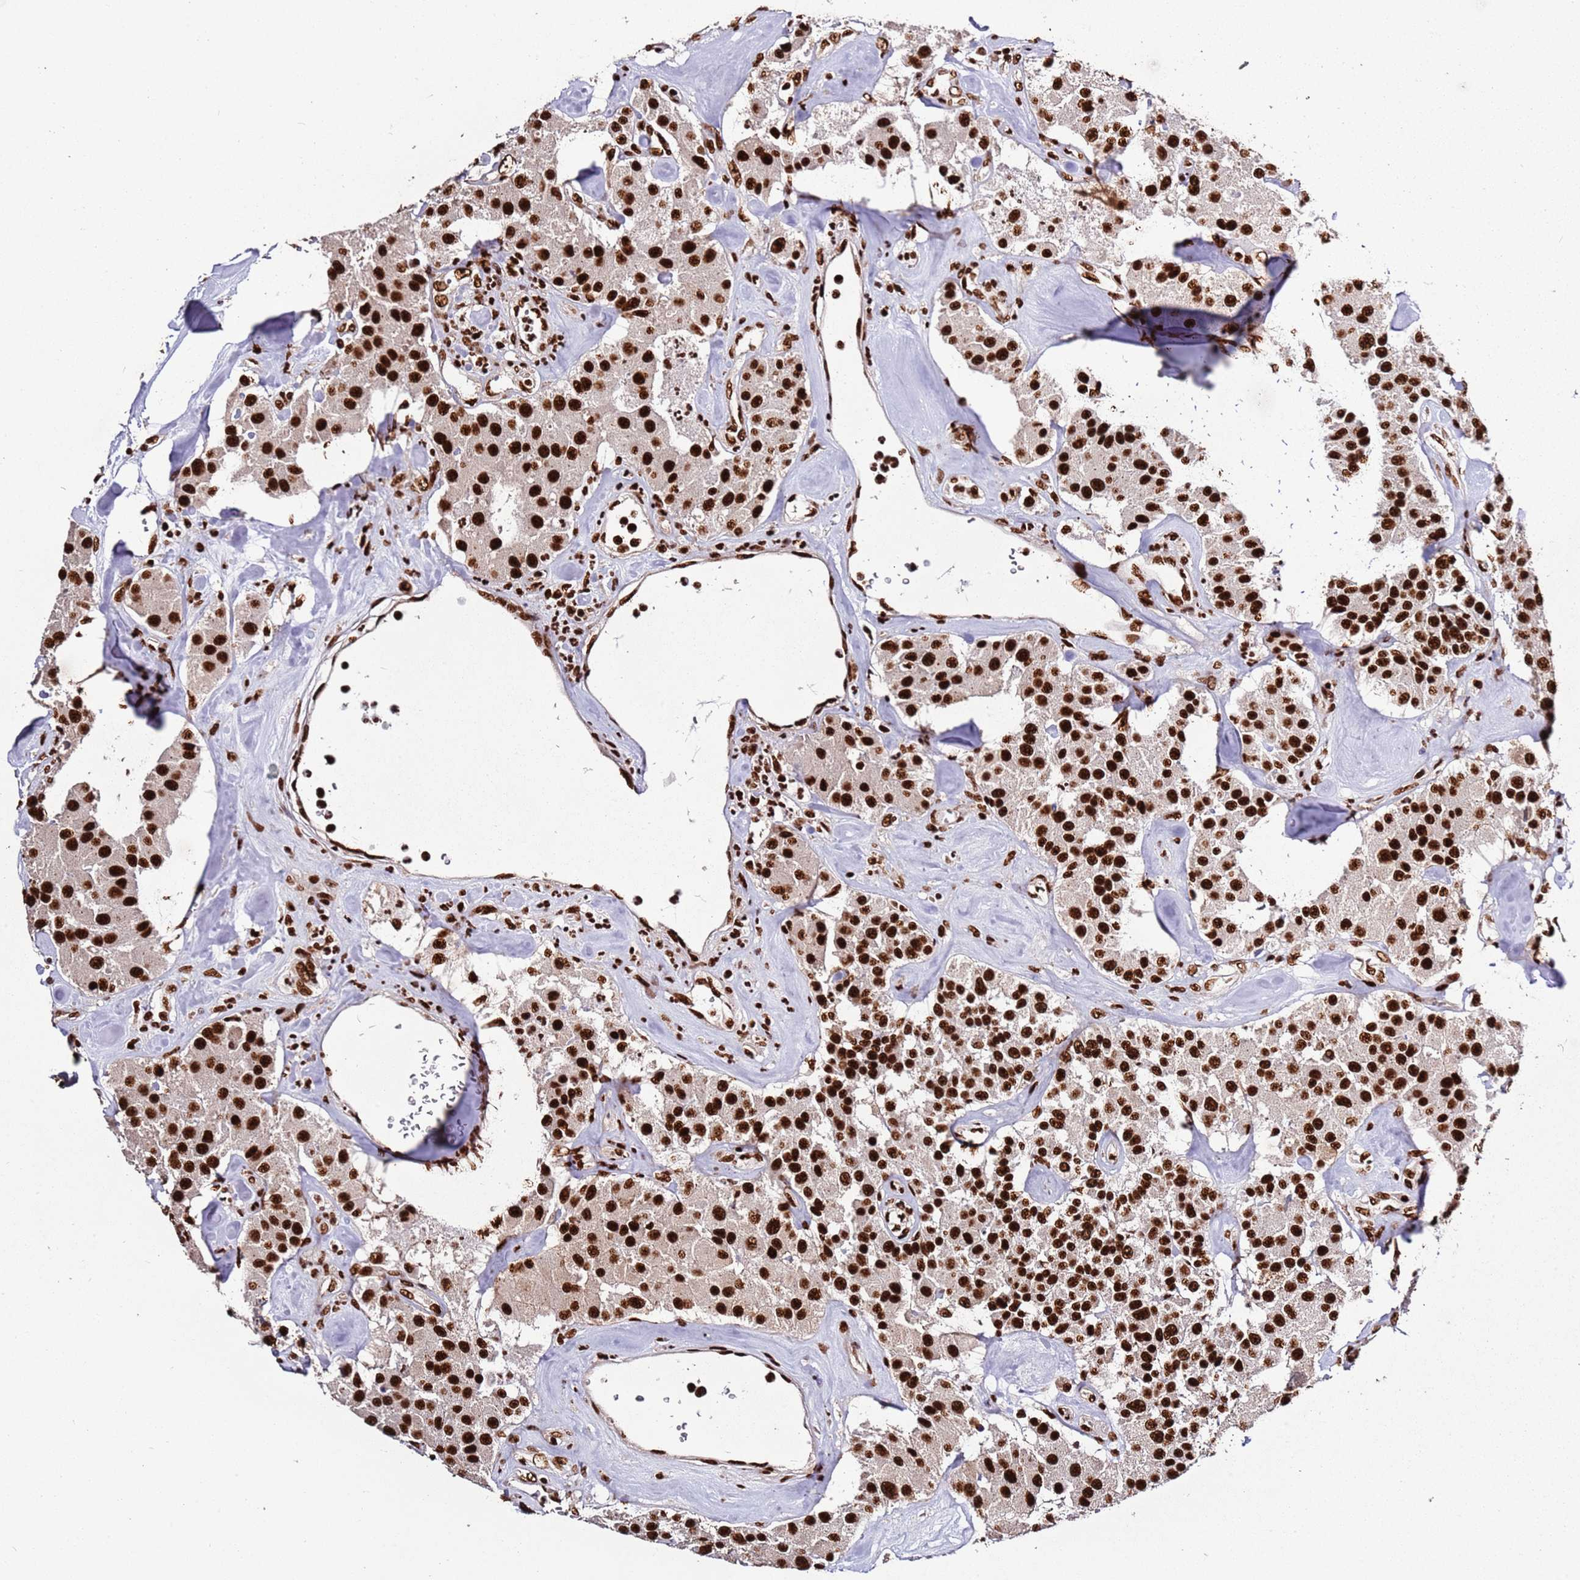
{"staining": {"intensity": "strong", "quantity": ">75%", "location": "nuclear"}, "tissue": "carcinoid", "cell_type": "Tumor cells", "image_type": "cancer", "snomed": [{"axis": "morphology", "description": "Carcinoid, malignant, NOS"}, {"axis": "topography", "description": "Pancreas"}], "caption": "Carcinoid stained for a protein exhibits strong nuclear positivity in tumor cells. Immunohistochemistry stains the protein in brown and the nuclei are stained blue.", "gene": "C6orf226", "patient": {"sex": "male", "age": 41}}